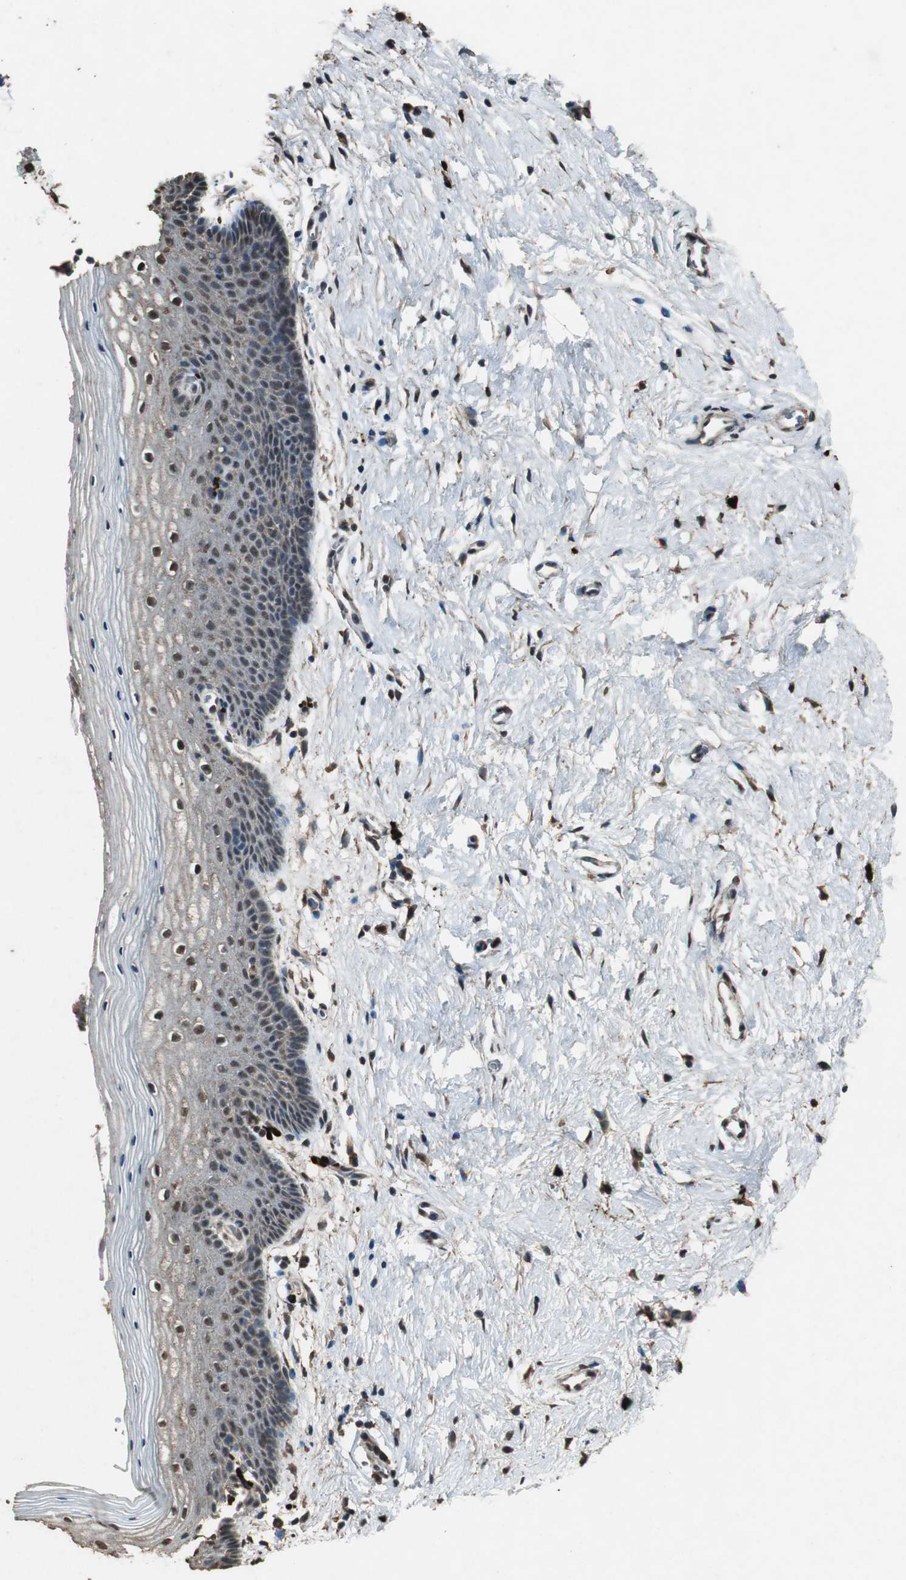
{"staining": {"intensity": "moderate", "quantity": "25%-75%", "location": "cytoplasmic/membranous,nuclear"}, "tissue": "vagina", "cell_type": "Squamous epithelial cells", "image_type": "normal", "snomed": [{"axis": "morphology", "description": "Normal tissue, NOS"}, {"axis": "topography", "description": "Vagina"}], "caption": "A high-resolution histopathology image shows immunohistochemistry (IHC) staining of normal vagina, which reveals moderate cytoplasmic/membranous,nuclear expression in about 25%-75% of squamous epithelial cells. (Stains: DAB (3,3'-diaminobenzidine) in brown, nuclei in blue, Microscopy: brightfield microscopy at high magnification).", "gene": "PPP1R13B", "patient": {"sex": "female", "age": 46}}